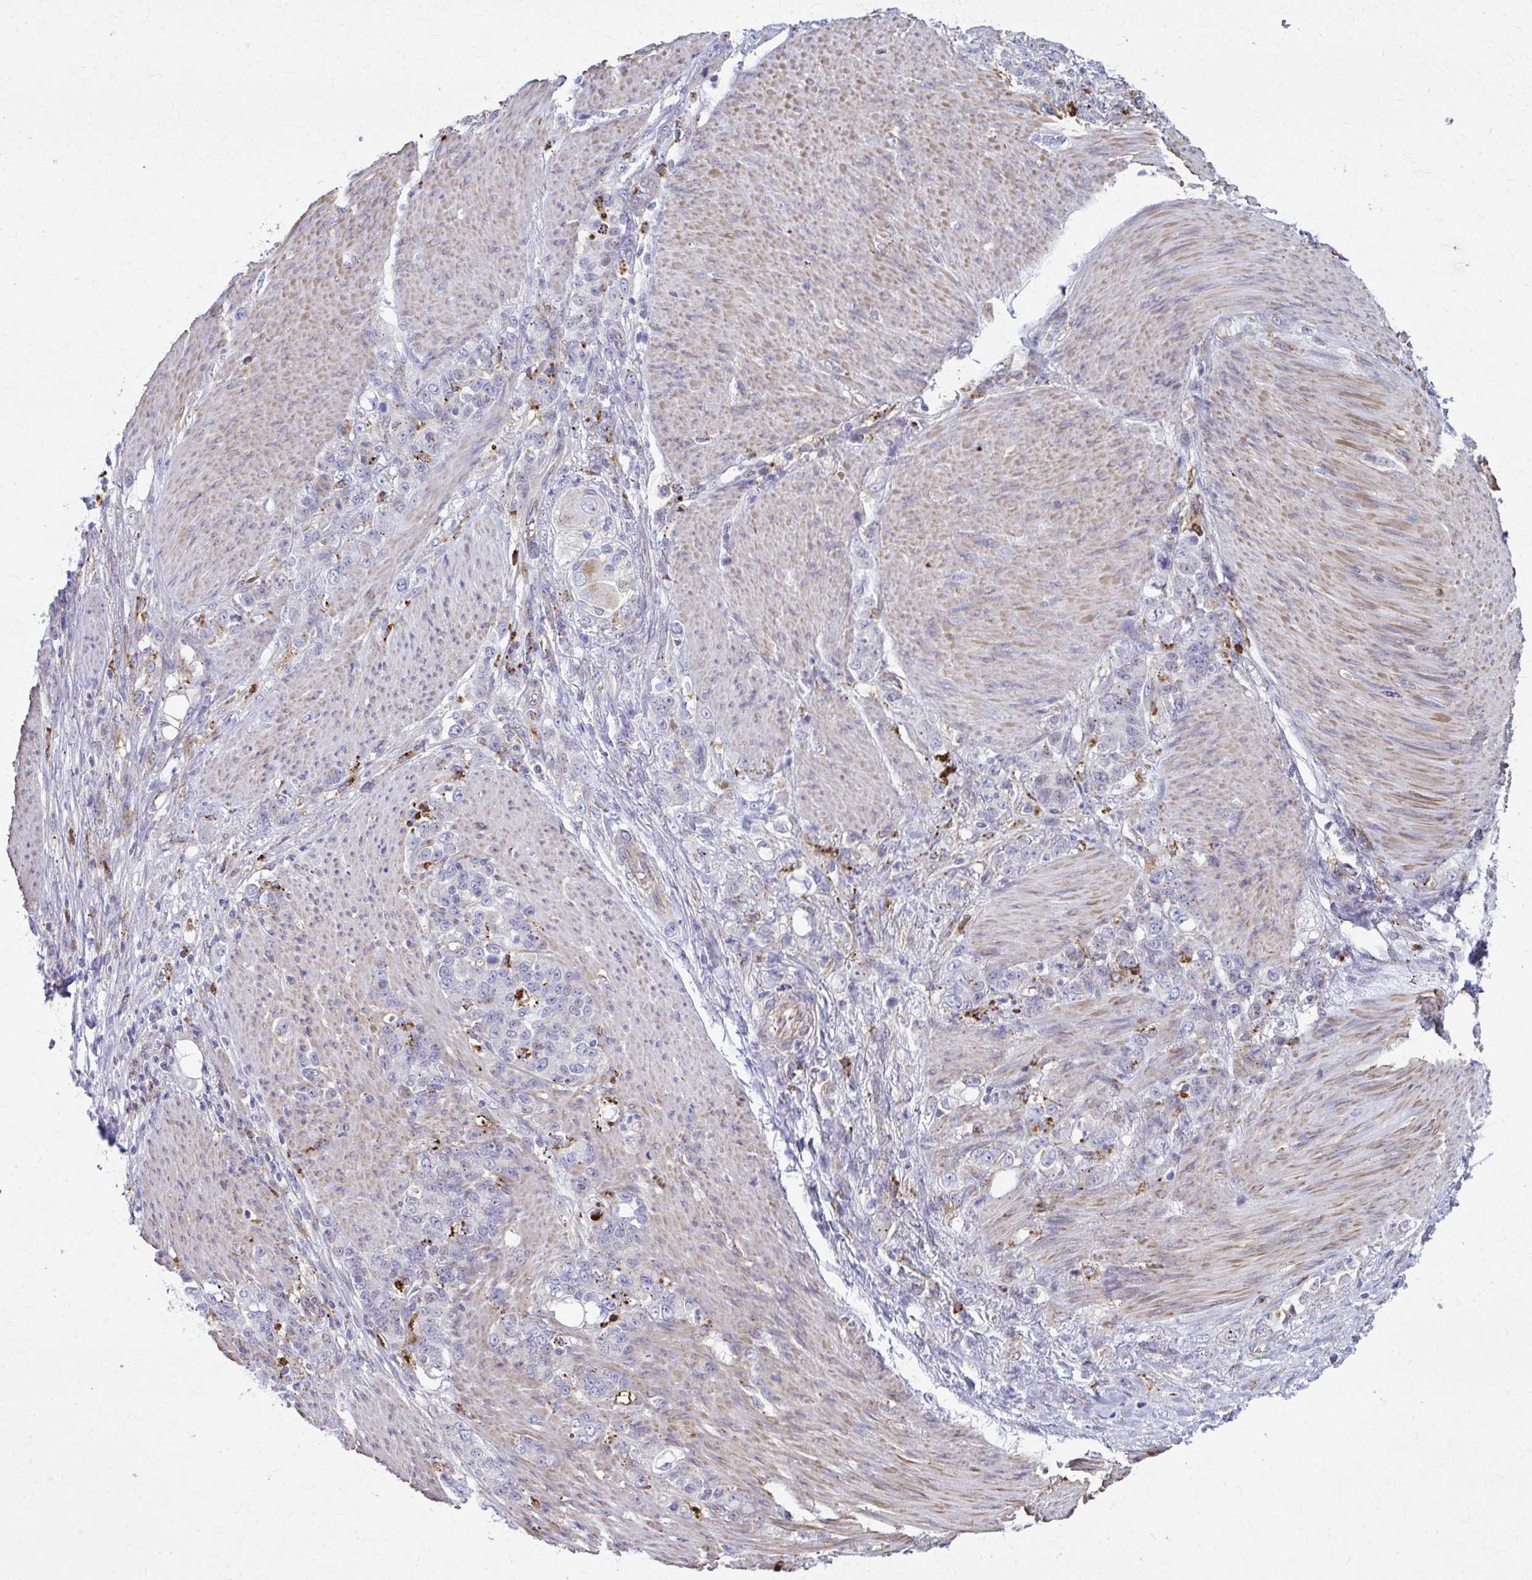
{"staining": {"intensity": "weak", "quantity": "<25%", "location": "cytoplasmic/membranous"}, "tissue": "stomach cancer", "cell_type": "Tumor cells", "image_type": "cancer", "snomed": [{"axis": "morphology", "description": "Adenocarcinoma, NOS"}, {"axis": "topography", "description": "Stomach"}], "caption": "The IHC micrograph has no significant staining in tumor cells of stomach adenocarcinoma tissue. (DAB (3,3'-diaminobenzidine) IHC with hematoxylin counter stain).", "gene": "LRRC4B", "patient": {"sex": "female", "age": 79}}